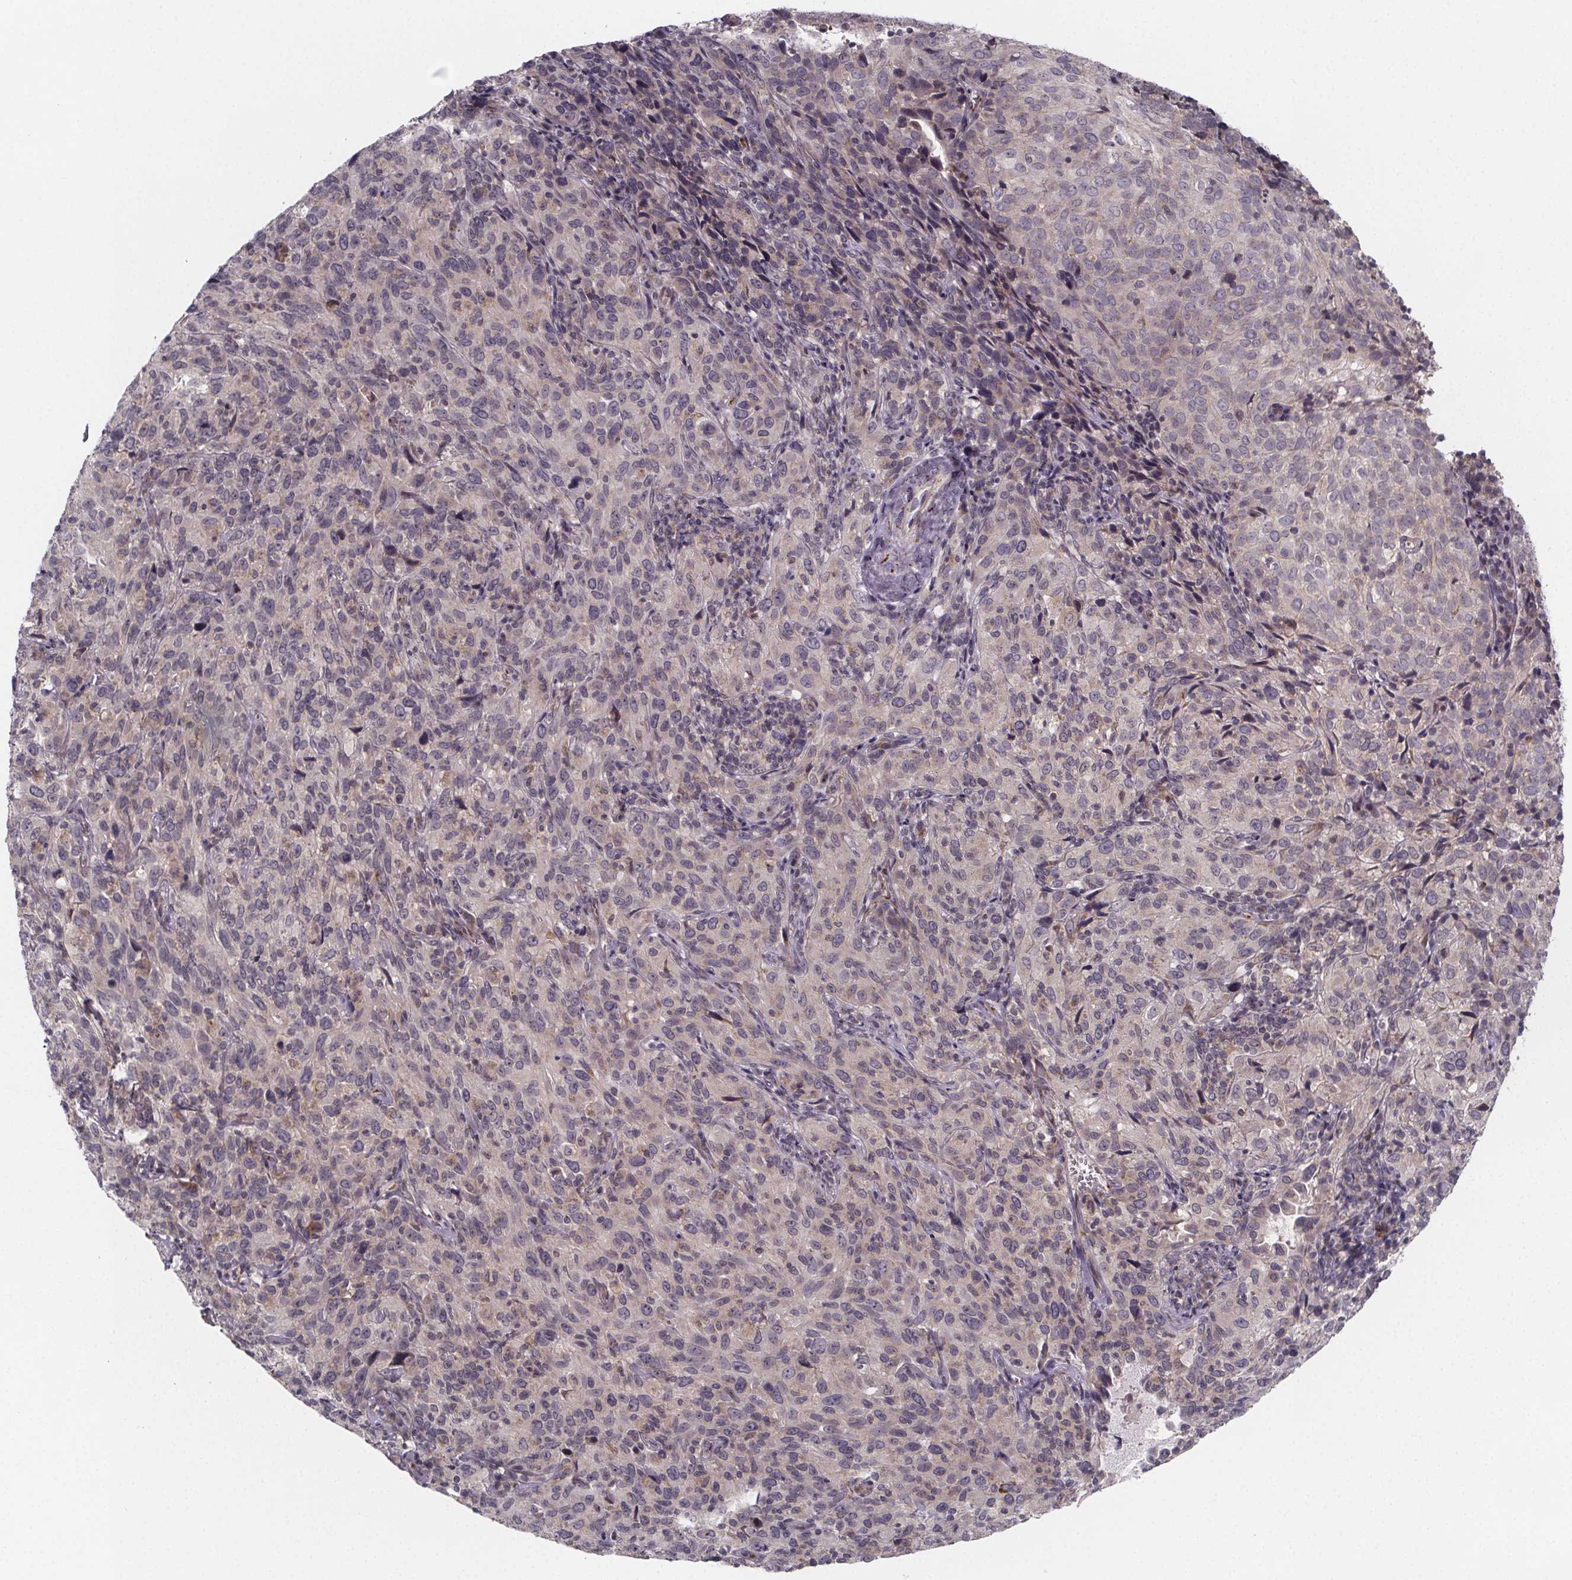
{"staining": {"intensity": "negative", "quantity": "none", "location": "none"}, "tissue": "cervical cancer", "cell_type": "Tumor cells", "image_type": "cancer", "snomed": [{"axis": "morphology", "description": "Squamous cell carcinoma, NOS"}, {"axis": "topography", "description": "Cervix"}], "caption": "Squamous cell carcinoma (cervical) stained for a protein using immunohistochemistry exhibits no positivity tumor cells.", "gene": "NDST1", "patient": {"sex": "female", "age": 51}}